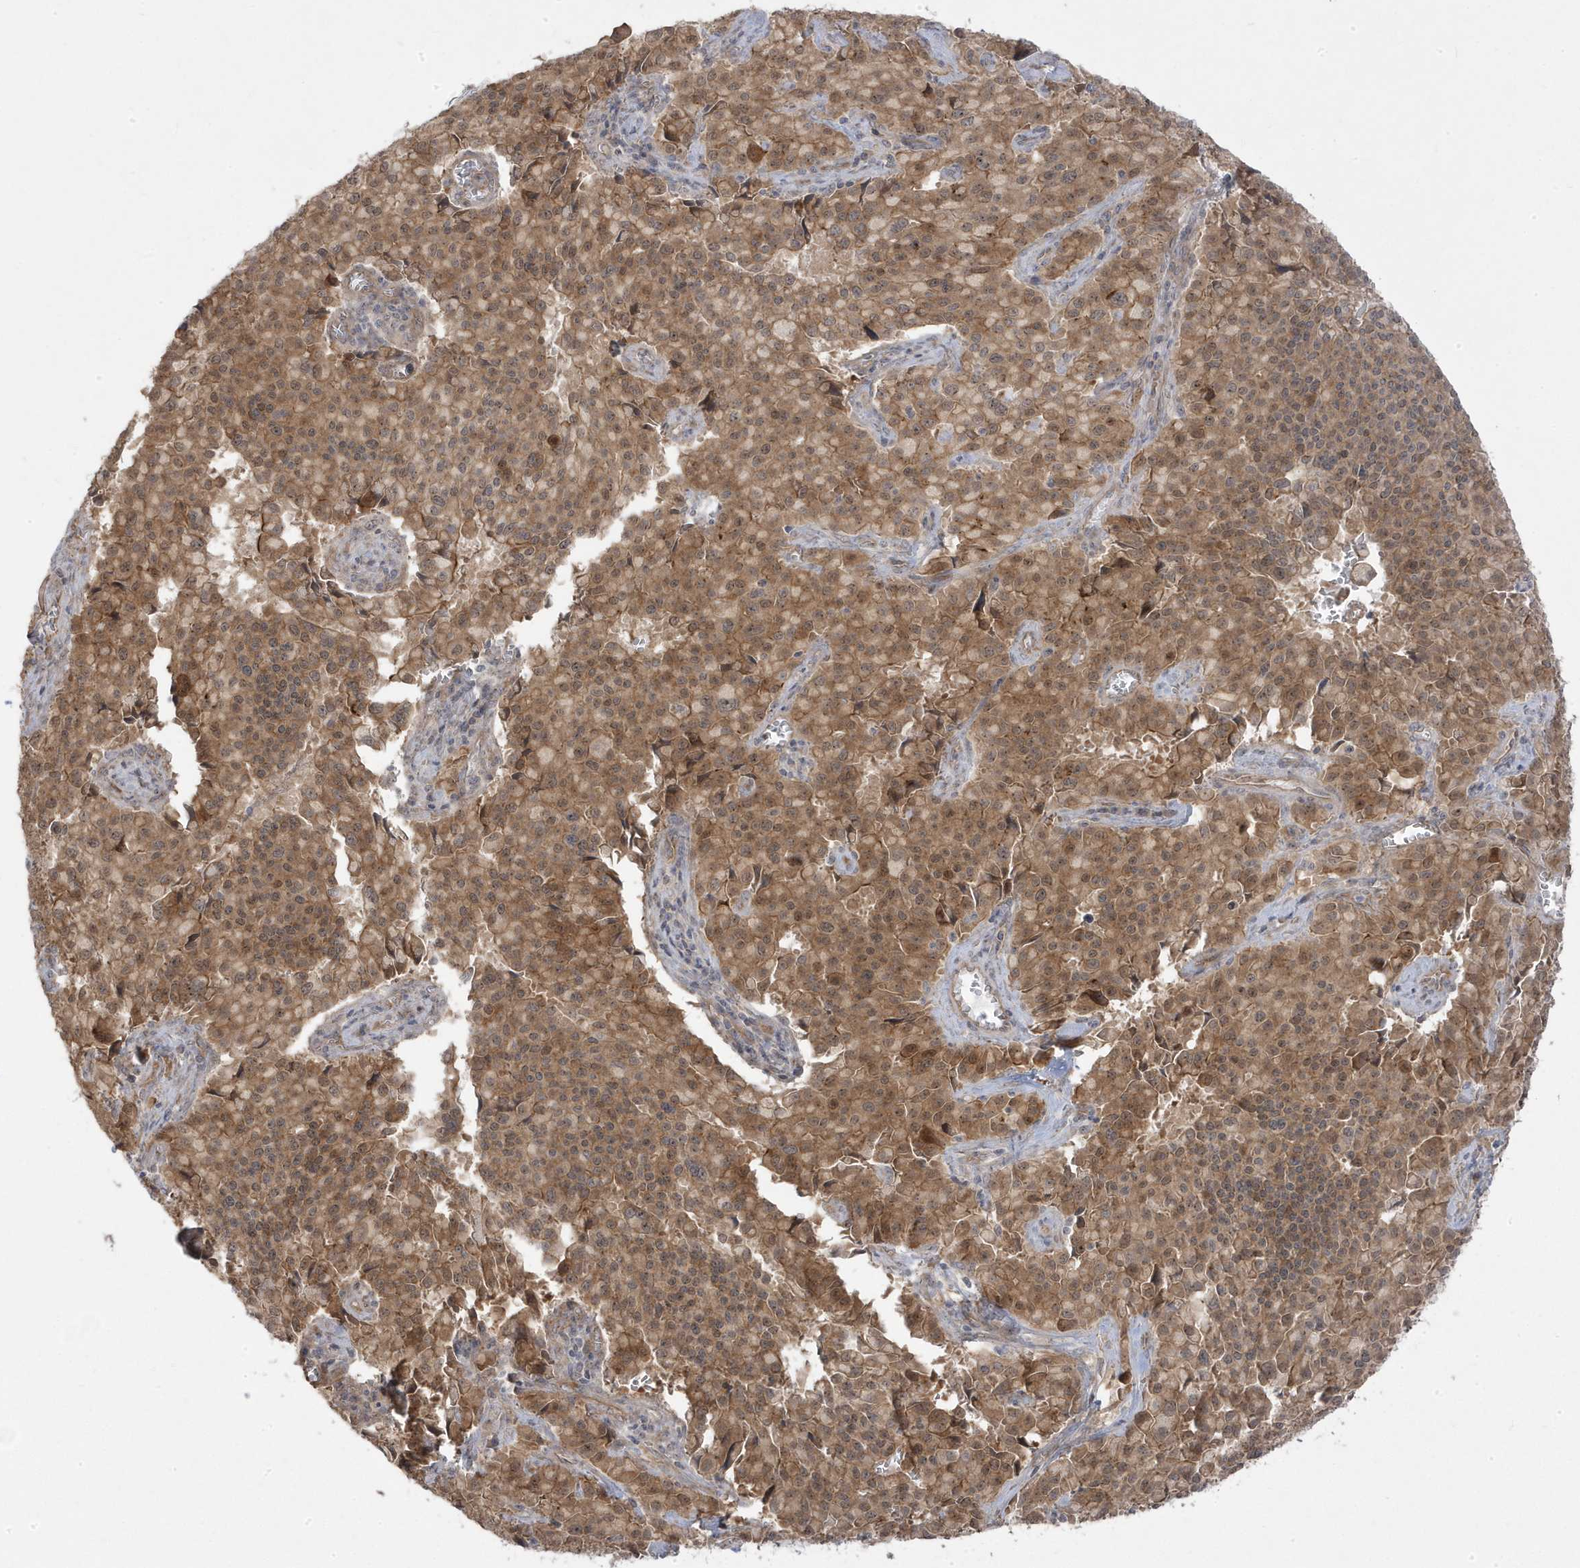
{"staining": {"intensity": "moderate", "quantity": ">75%", "location": "cytoplasmic/membranous"}, "tissue": "pancreatic cancer", "cell_type": "Tumor cells", "image_type": "cancer", "snomed": [{"axis": "morphology", "description": "Adenocarcinoma, NOS"}, {"axis": "topography", "description": "Pancreas"}], "caption": "Tumor cells display medium levels of moderate cytoplasmic/membranous staining in about >75% of cells in adenocarcinoma (pancreatic).", "gene": "DNAJC12", "patient": {"sex": "male", "age": 65}}